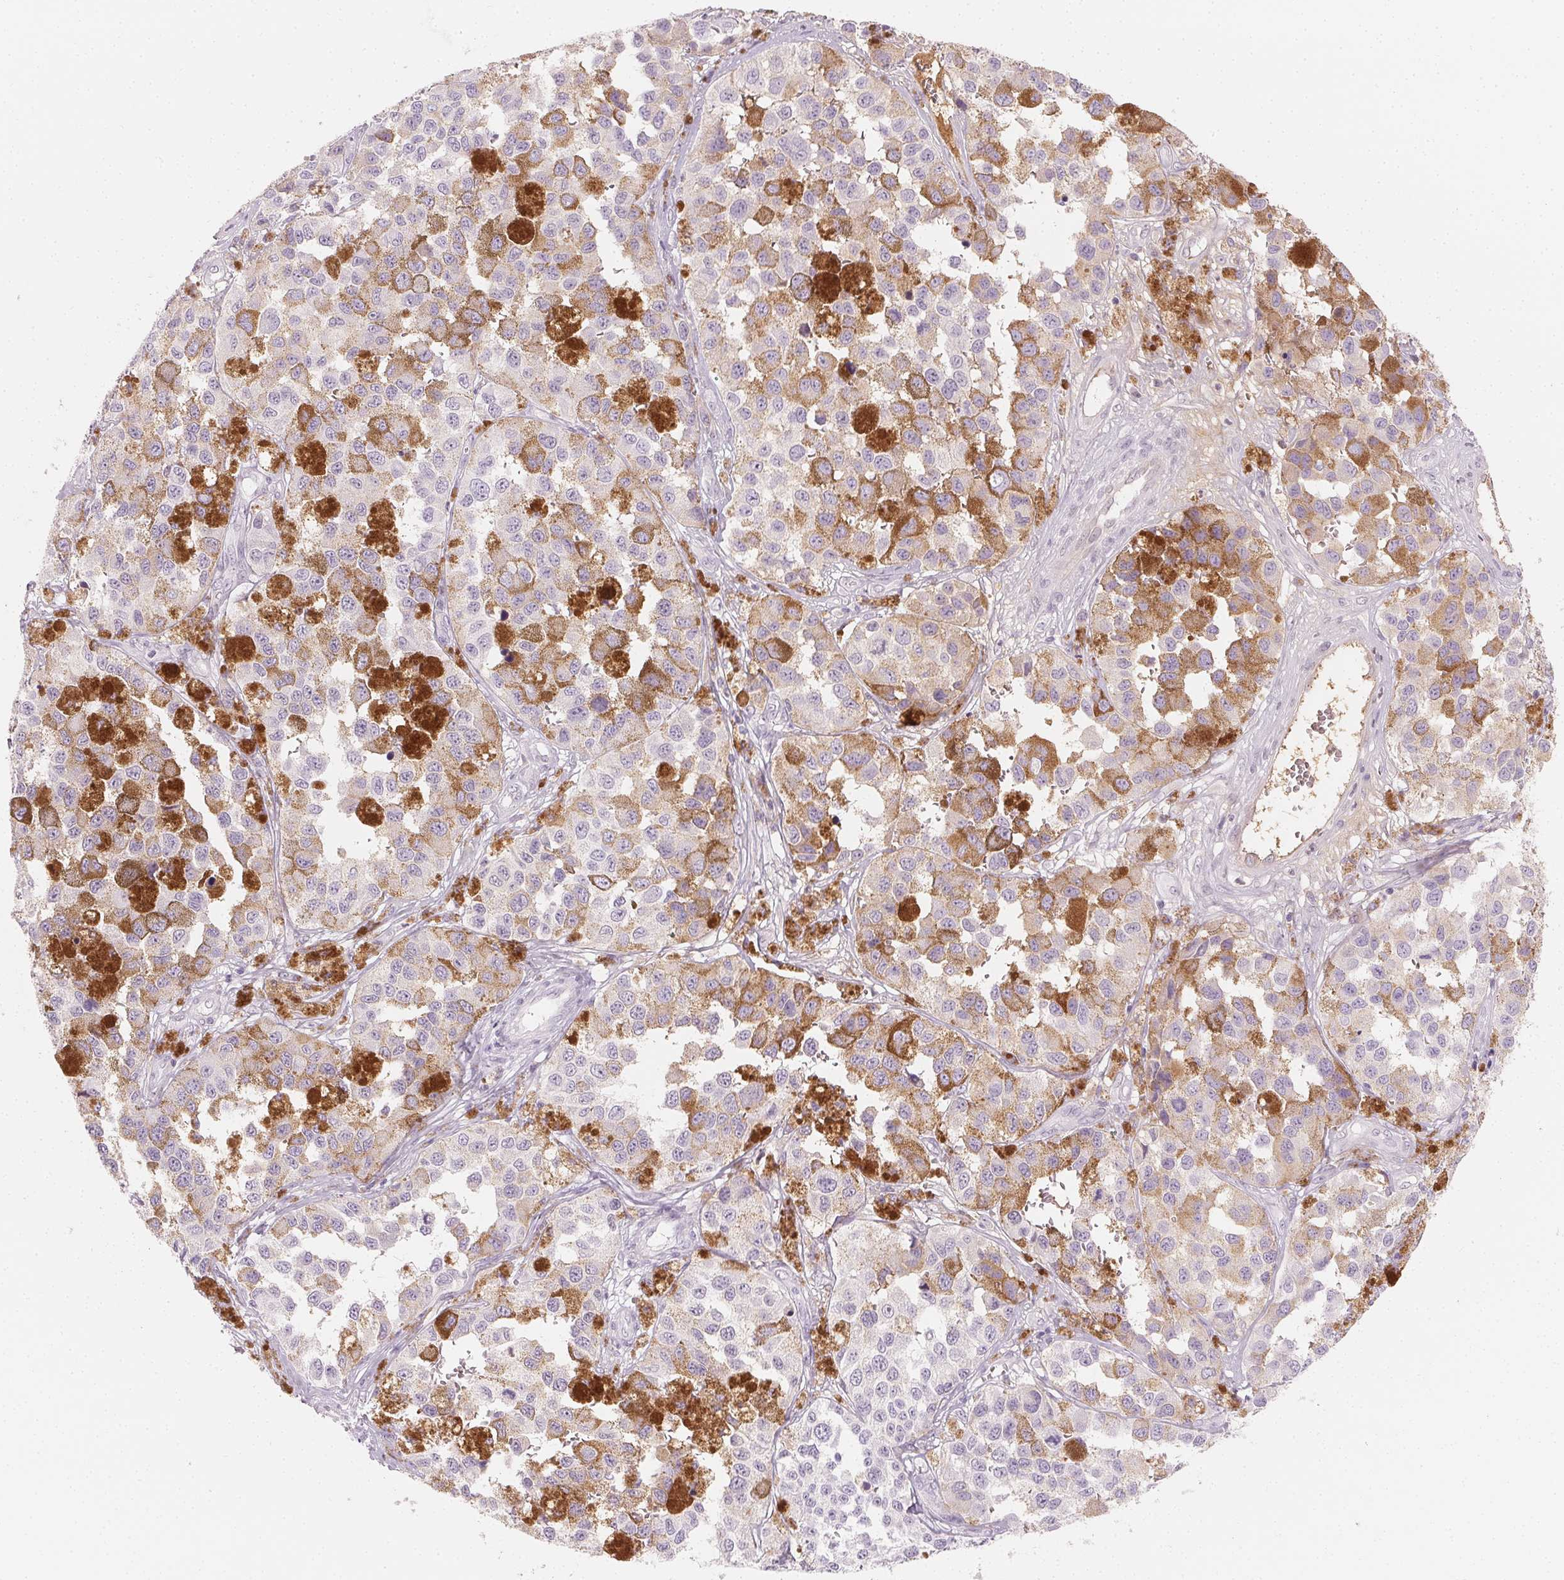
{"staining": {"intensity": "negative", "quantity": "none", "location": "none"}, "tissue": "melanoma", "cell_type": "Tumor cells", "image_type": "cancer", "snomed": [{"axis": "morphology", "description": "Malignant melanoma, NOS"}, {"axis": "topography", "description": "Skin"}], "caption": "High power microscopy histopathology image of an IHC micrograph of melanoma, revealing no significant staining in tumor cells.", "gene": "AFM", "patient": {"sex": "female", "age": 58}}